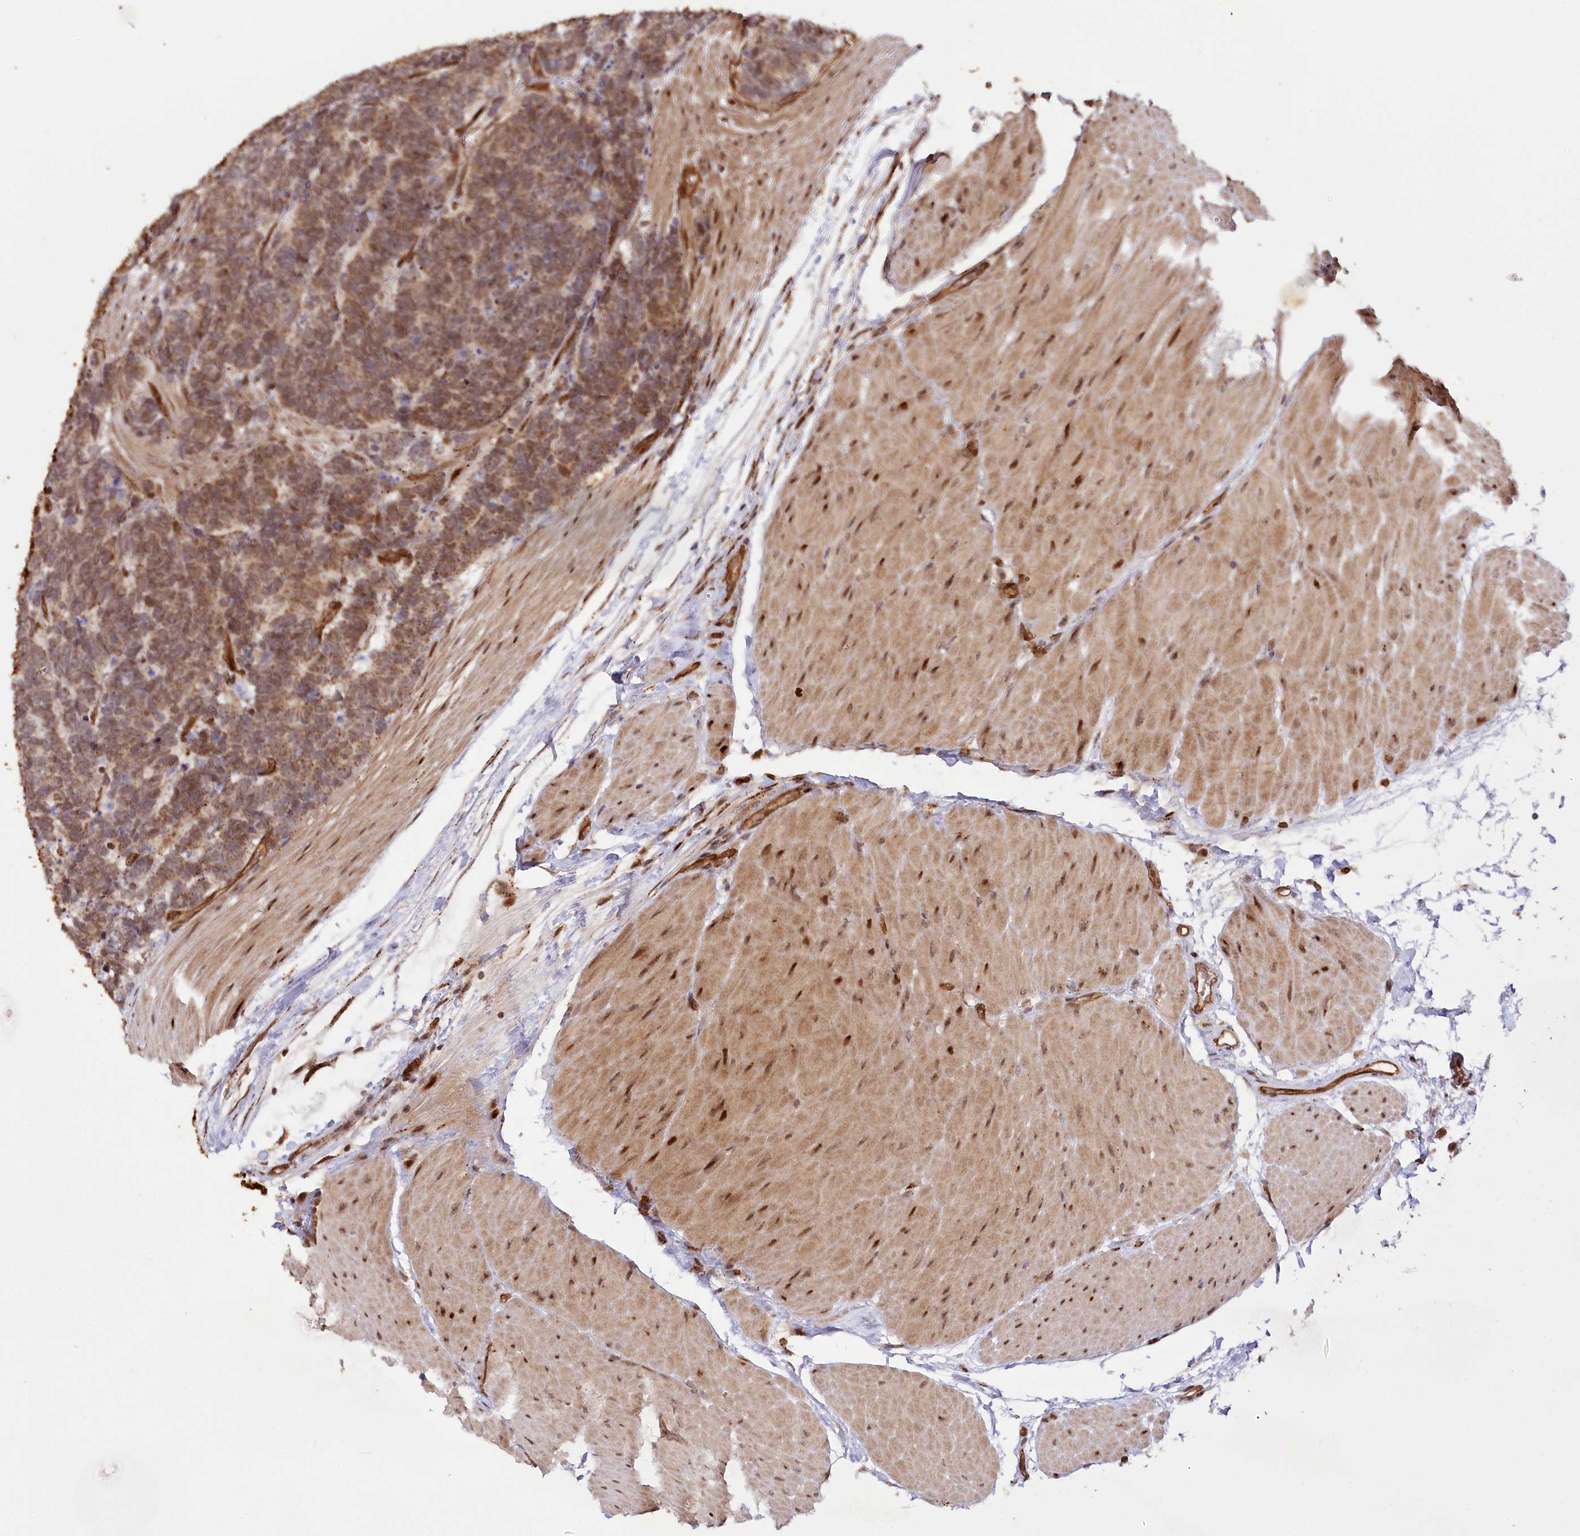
{"staining": {"intensity": "moderate", "quantity": ">75%", "location": "cytoplasmic/membranous"}, "tissue": "carcinoid", "cell_type": "Tumor cells", "image_type": "cancer", "snomed": [{"axis": "morphology", "description": "Carcinoma, NOS"}, {"axis": "morphology", "description": "Carcinoid, malignant, NOS"}, {"axis": "topography", "description": "Urinary bladder"}], "caption": "A high-resolution histopathology image shows immunohistochemistry staining of malignant carcinoid, which shows moderate cytoplasmic/membranous positivity in approximately >75% of tumor cells.", "gene": "COPG1", "patient": {"sex": "male", "age": 57}}